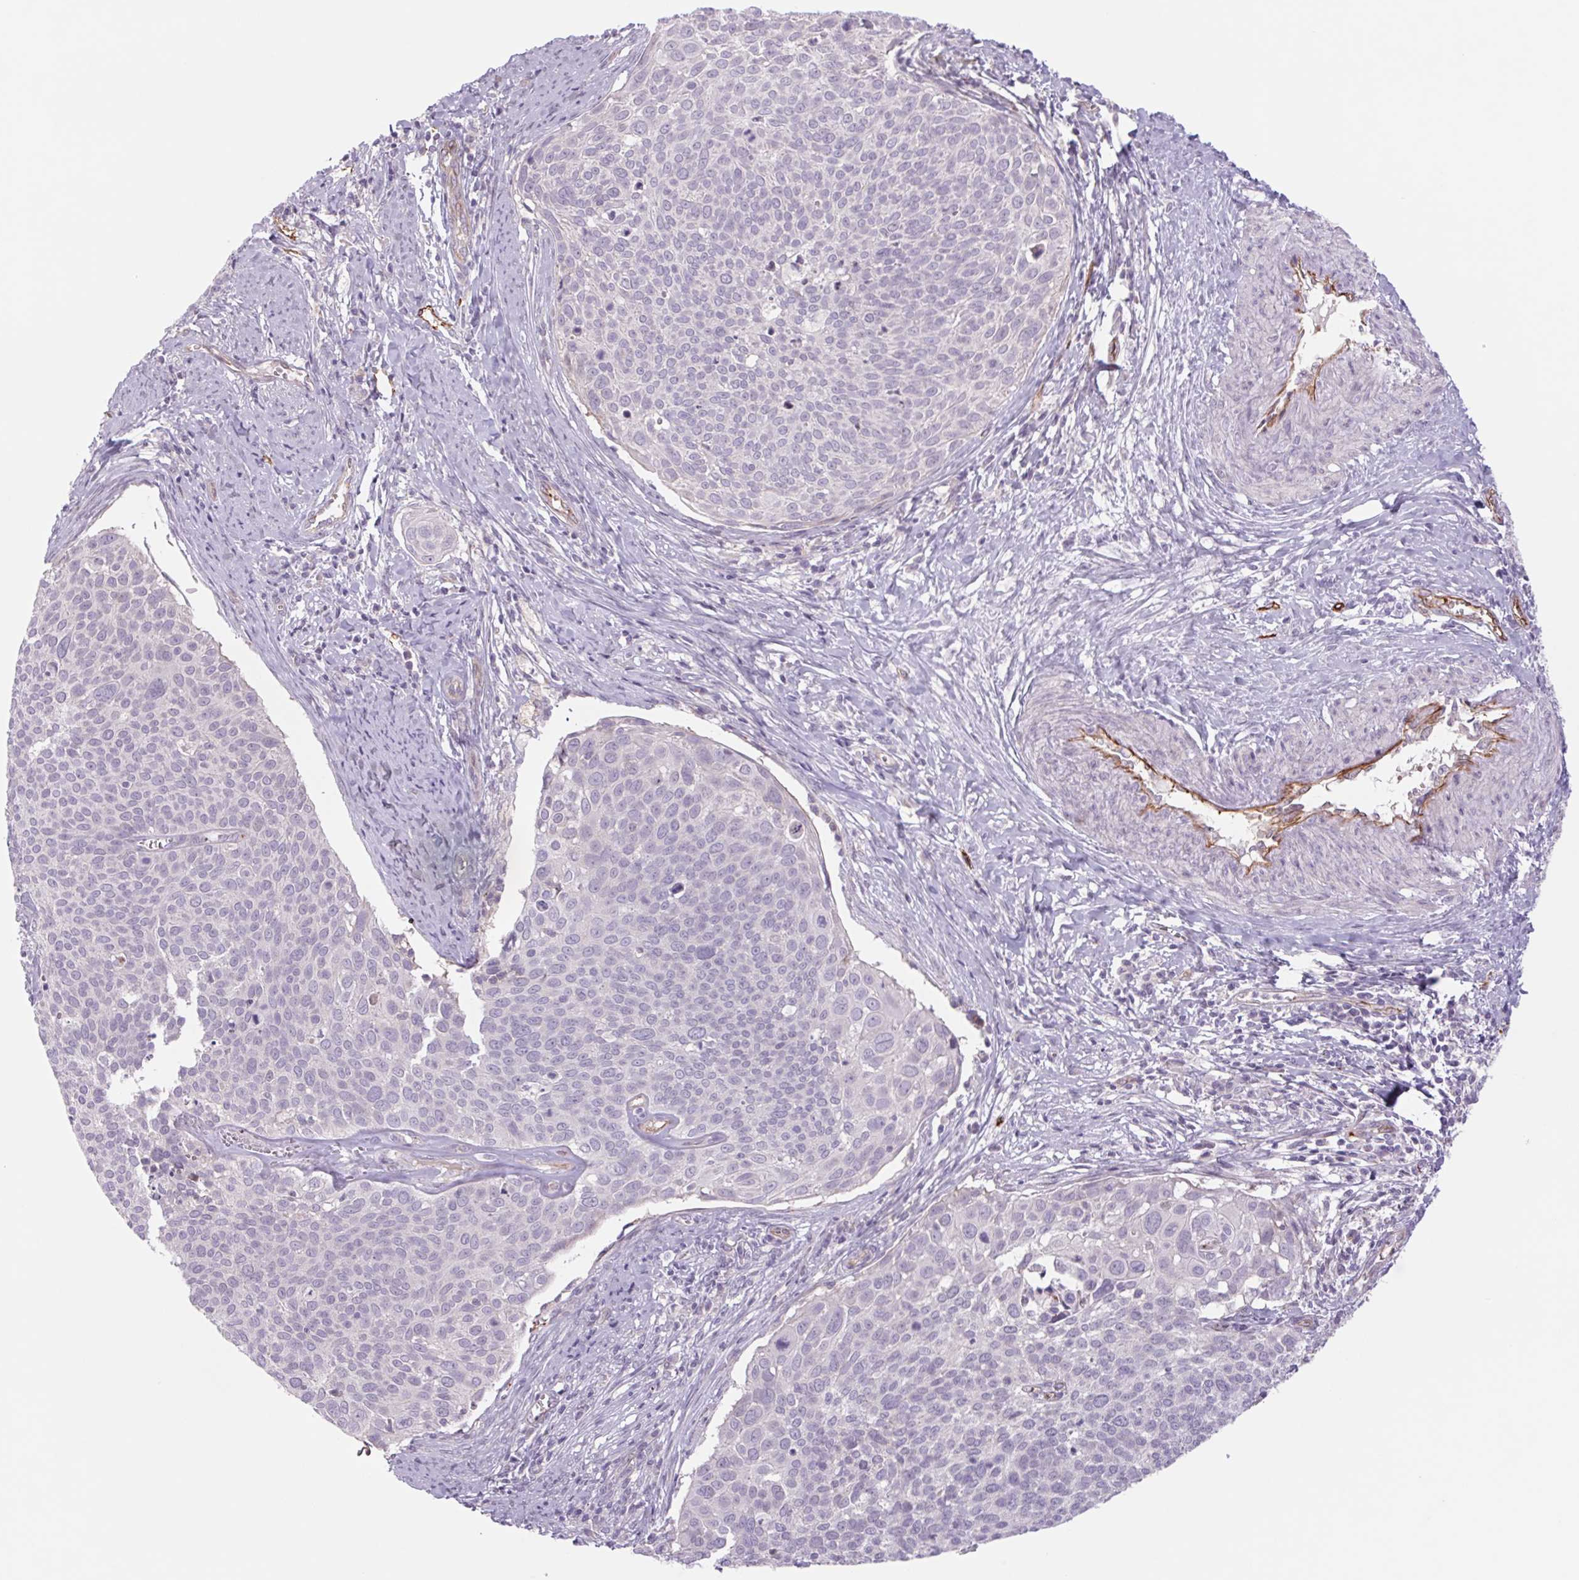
{"staining": {"intensity": "negative", "quantity": "none", "location": "none"}, "tissue": "cervical cancer", "cell_type": "Tumor cells", "image_type": "cancer", "snomed": [{"axis": "morphology", "description": "Squamous cell carcinoma, NOS"}, {"axis": "topography", "description": "Cervix"}], "caption": "An image of cervical cancer (squamous cell carcinoma) stained for a protein reveals no brown staining in tumor cells.", "gene": "MS4A13", "patient": {"sex": "female", "age": 39}}